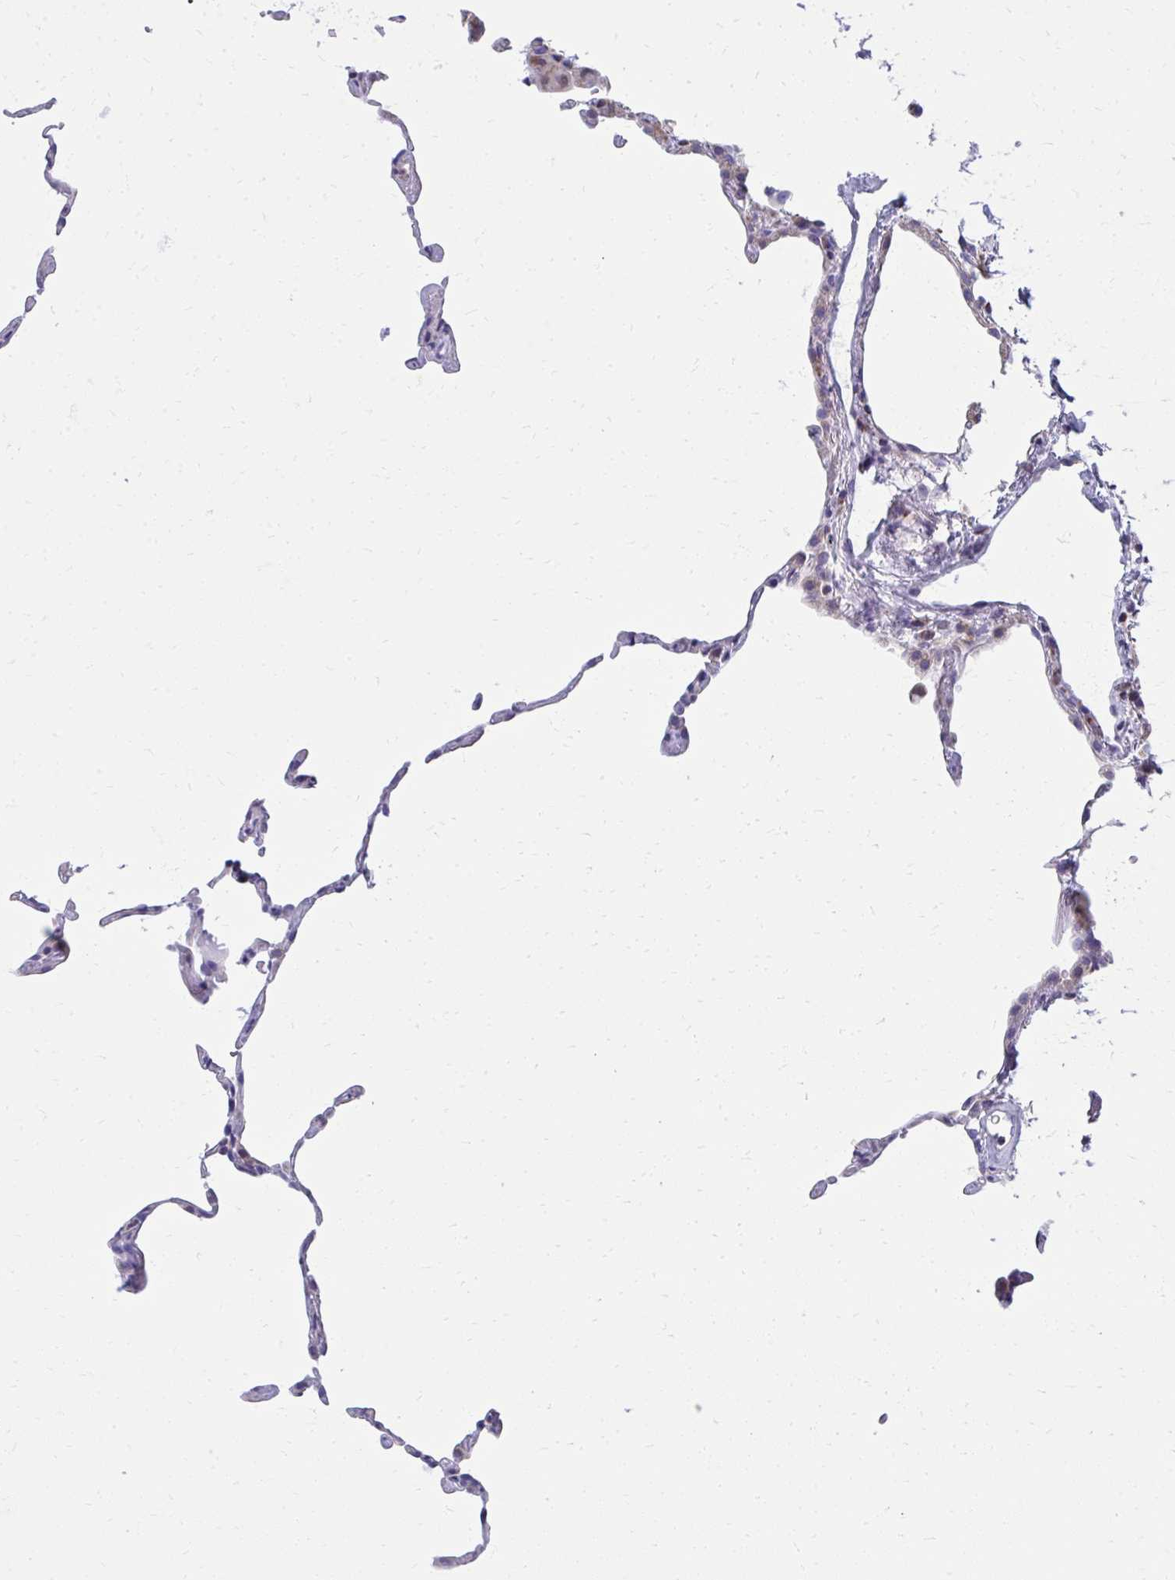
{"staining": {"intensity": "negative", "quantity": "none", "location": "none"}, "tissue": "lung", "cell_type": "Alveolar cells", "image_type": "normal", "snomed": [{"axis": "morphology", "description": "Normal tissue, NOS"}, {"axis": "topography", "description": "Lung"}], "caption": "Immunohistochemistry of benign lung shows no expression in alveolar cells.", "gene": "IL37", "patient": {"sex": "female", "age": 57}}